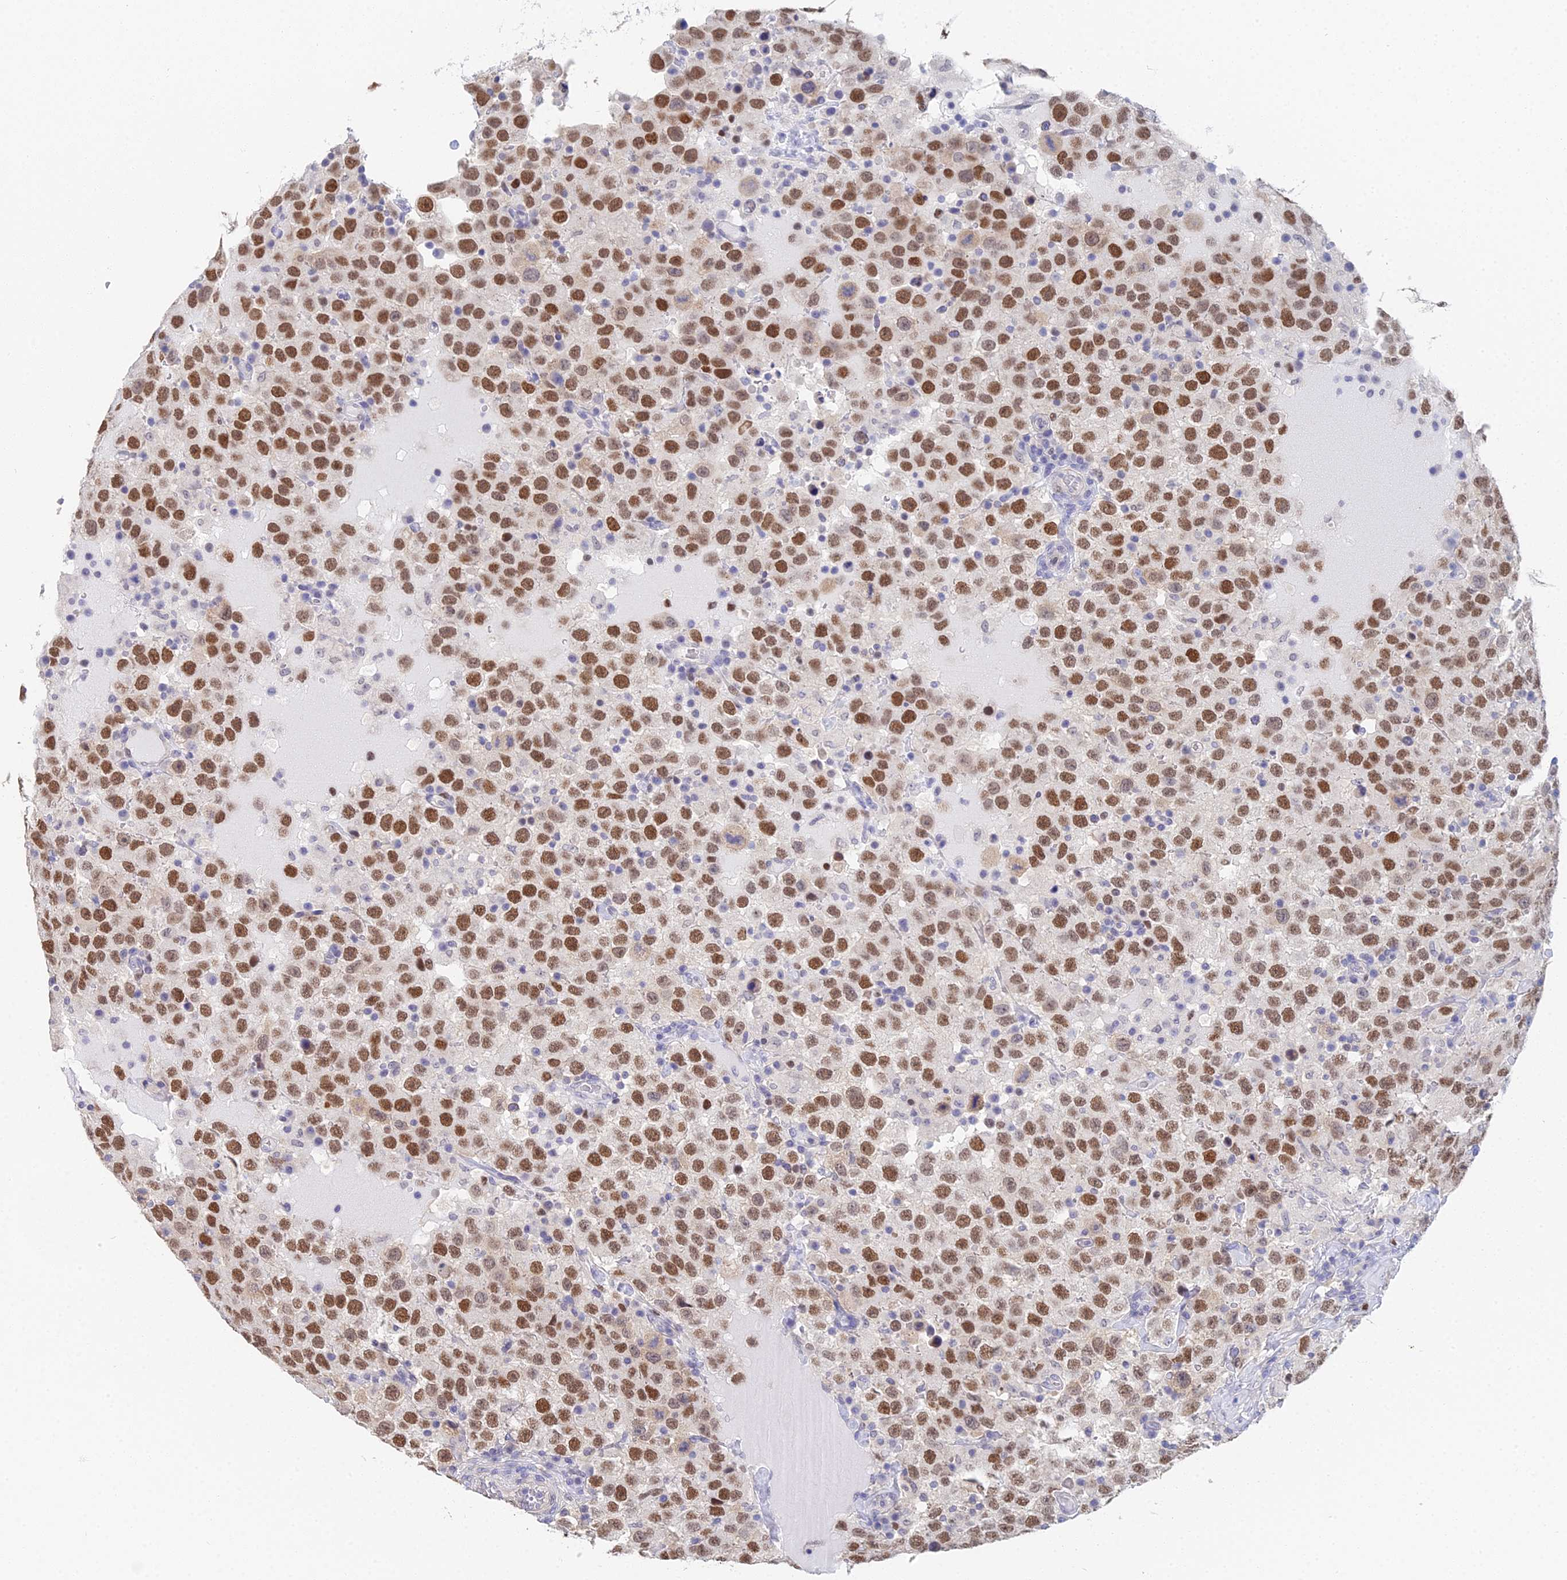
{"staining": {"intensity": "strong", "quantity": ">75%", "location": "nuclear"}, "tissue": "testis cancer", "cell_type": "Tumor cells", "image_type": "cancer", "snomed": [{"axis": "morphology", "description": "Seminoma, NOS"}, {"axis": "topography", "description": "Testis"}], "caption": "Approximately >75% of tumor cells in human seminoma (testis) demonstrate strong nuclear protein expression as visualized by brown immunohistochemical staining.", "gene": "MCM2", "patient": {"sex": "male", "age": 41}}